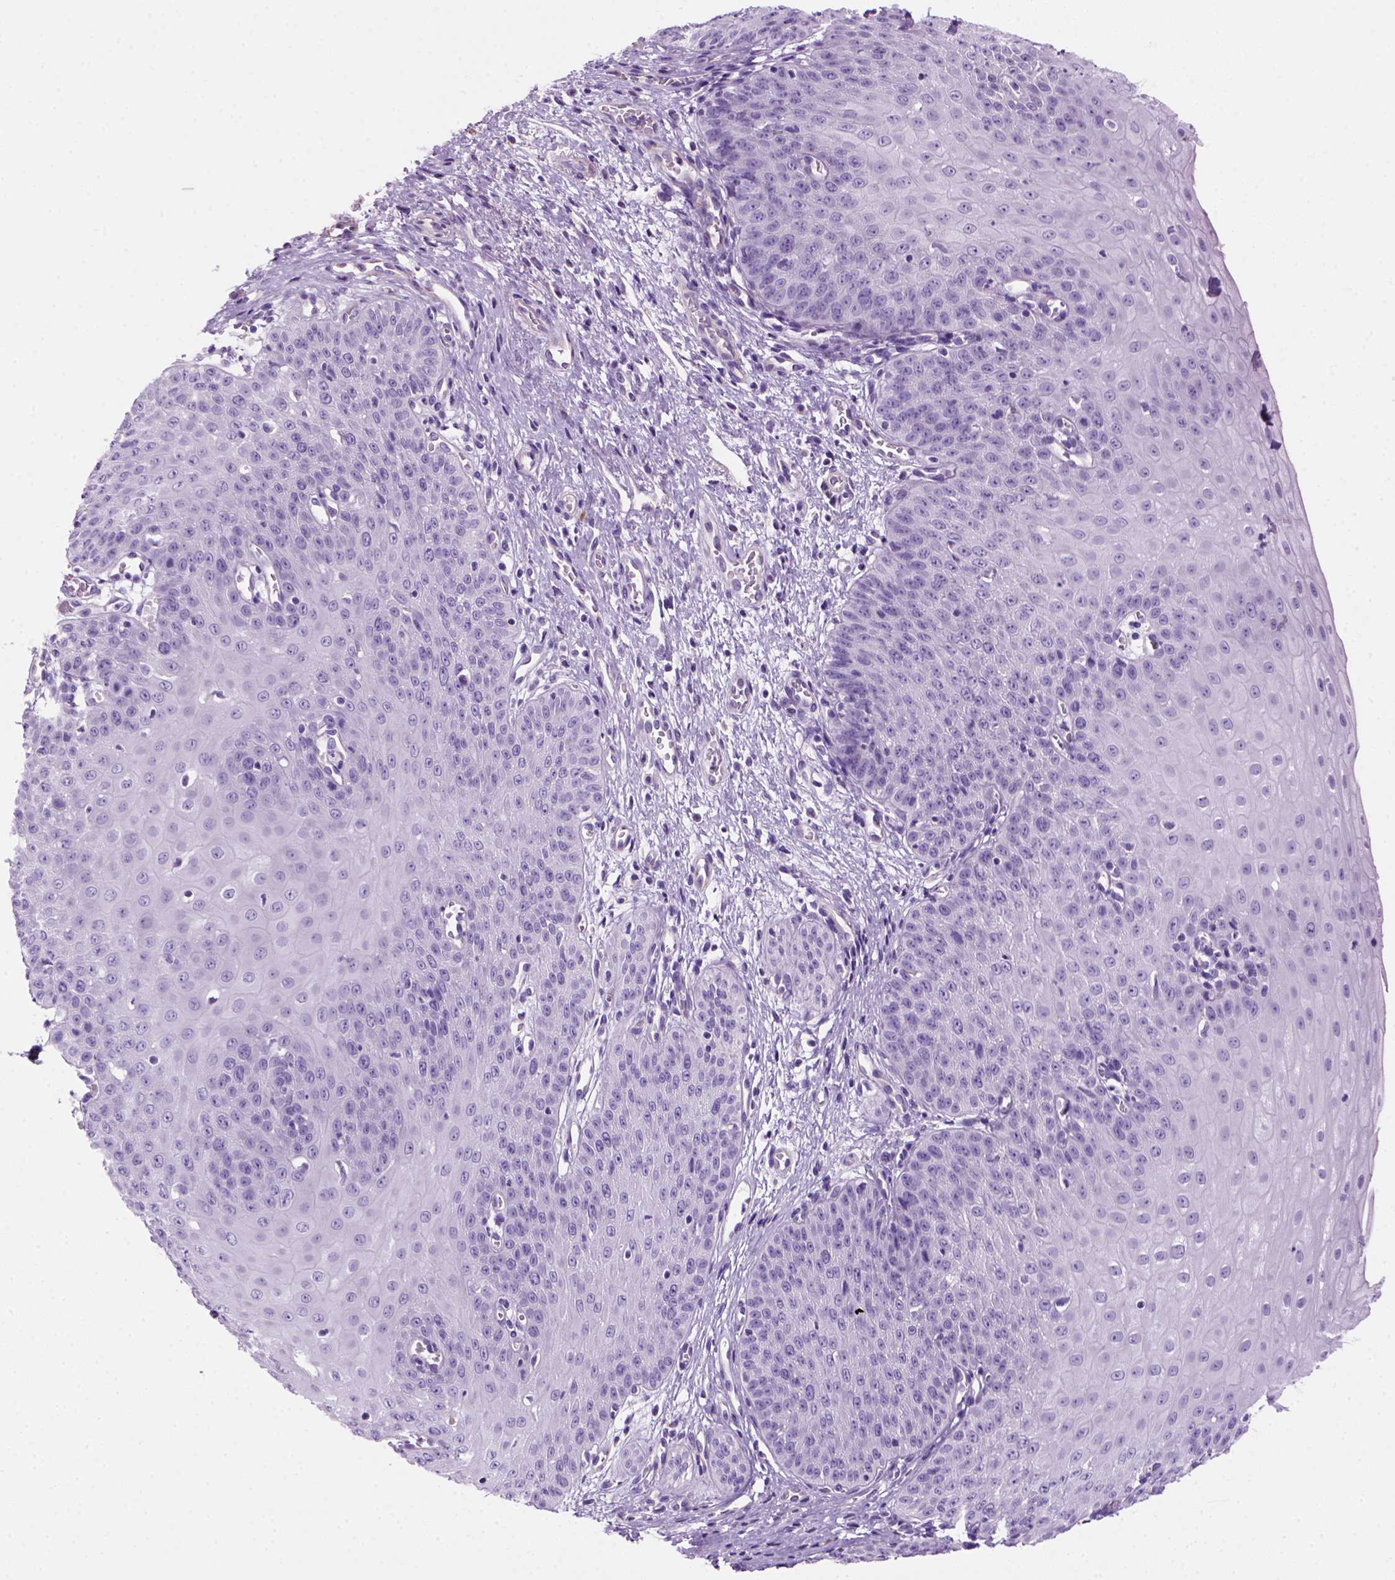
{"staining": {"intensity": "negative", "quantity": "none", "location": "none"}, "tissue": "esophagus", "cell_type": "Squamous epithelial cells", "image_type": "normal", "snomed": [{"axis": "morphology", "description": "Normal tissue, NOS"}, {"axis": "topography", "description": "Esophagus"}], "caption": "Immunohistochemistry (IHC) micrograph of unremarkable human esophagus stained for a protein (brown), which exhibits no expression in squamous epithelial cells.", "gene": "ARHGEF33", "patient": {"sex": "male", "age": 71}}